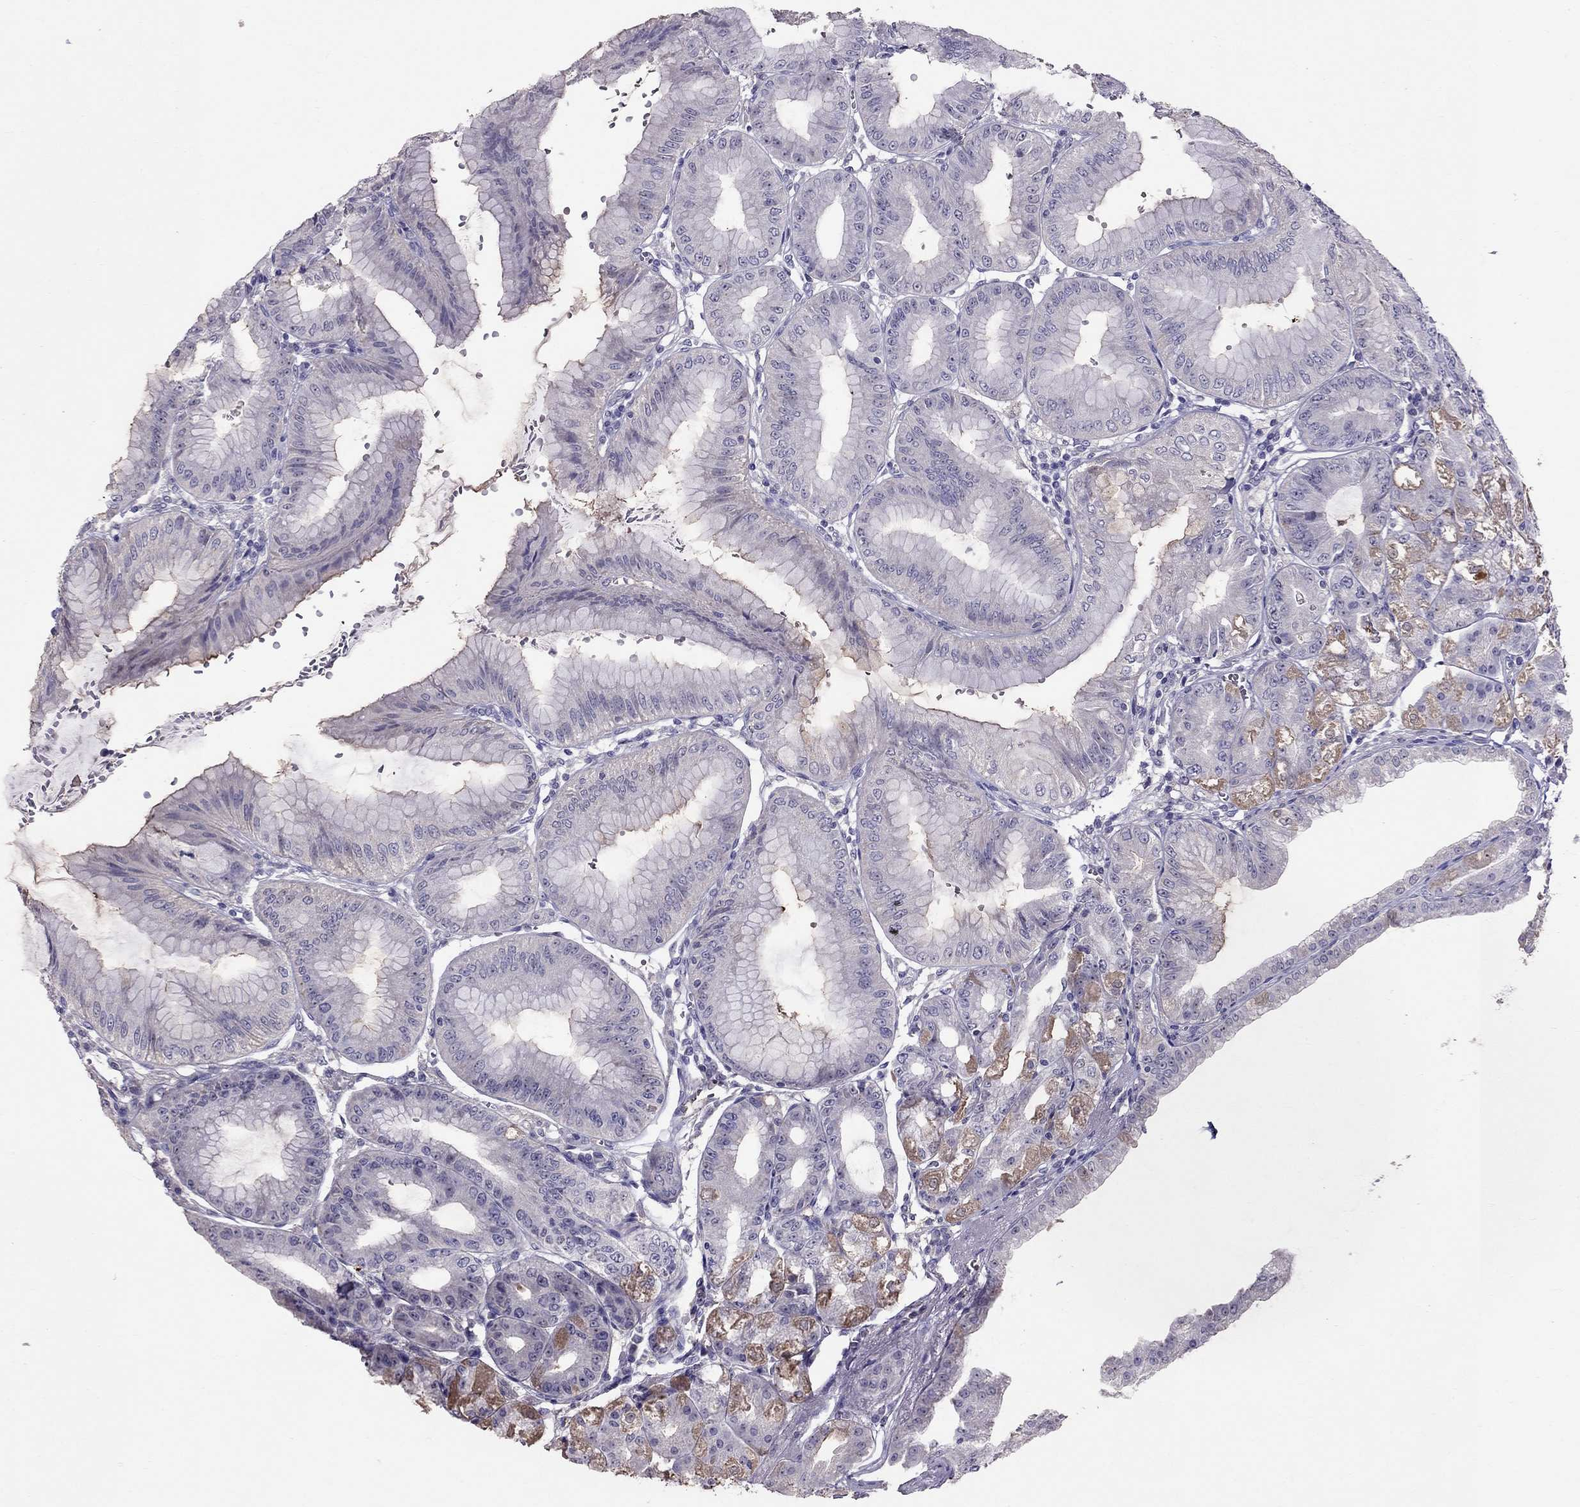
{"staining": {"intensity": "moderate", "quantity": "25%-75%", "location": "cytoplasmic/membranous"}, "tissue": "stomach", "cell_type": "Glandular cells", "image_type": "normal", "snomed": [{"axis": "morphology", "description": "Normal tissue, NOS"}, {"axis": "topography", "description": "Stomach"}], "caption": "Glandular cells show medium levels of moderate cytoplasmic/membranous expression in approximately 25%-75% of cells in unremarkable stomach.", "gene": "LRRC46", "patient": {"sex": "male", "age": 71}}